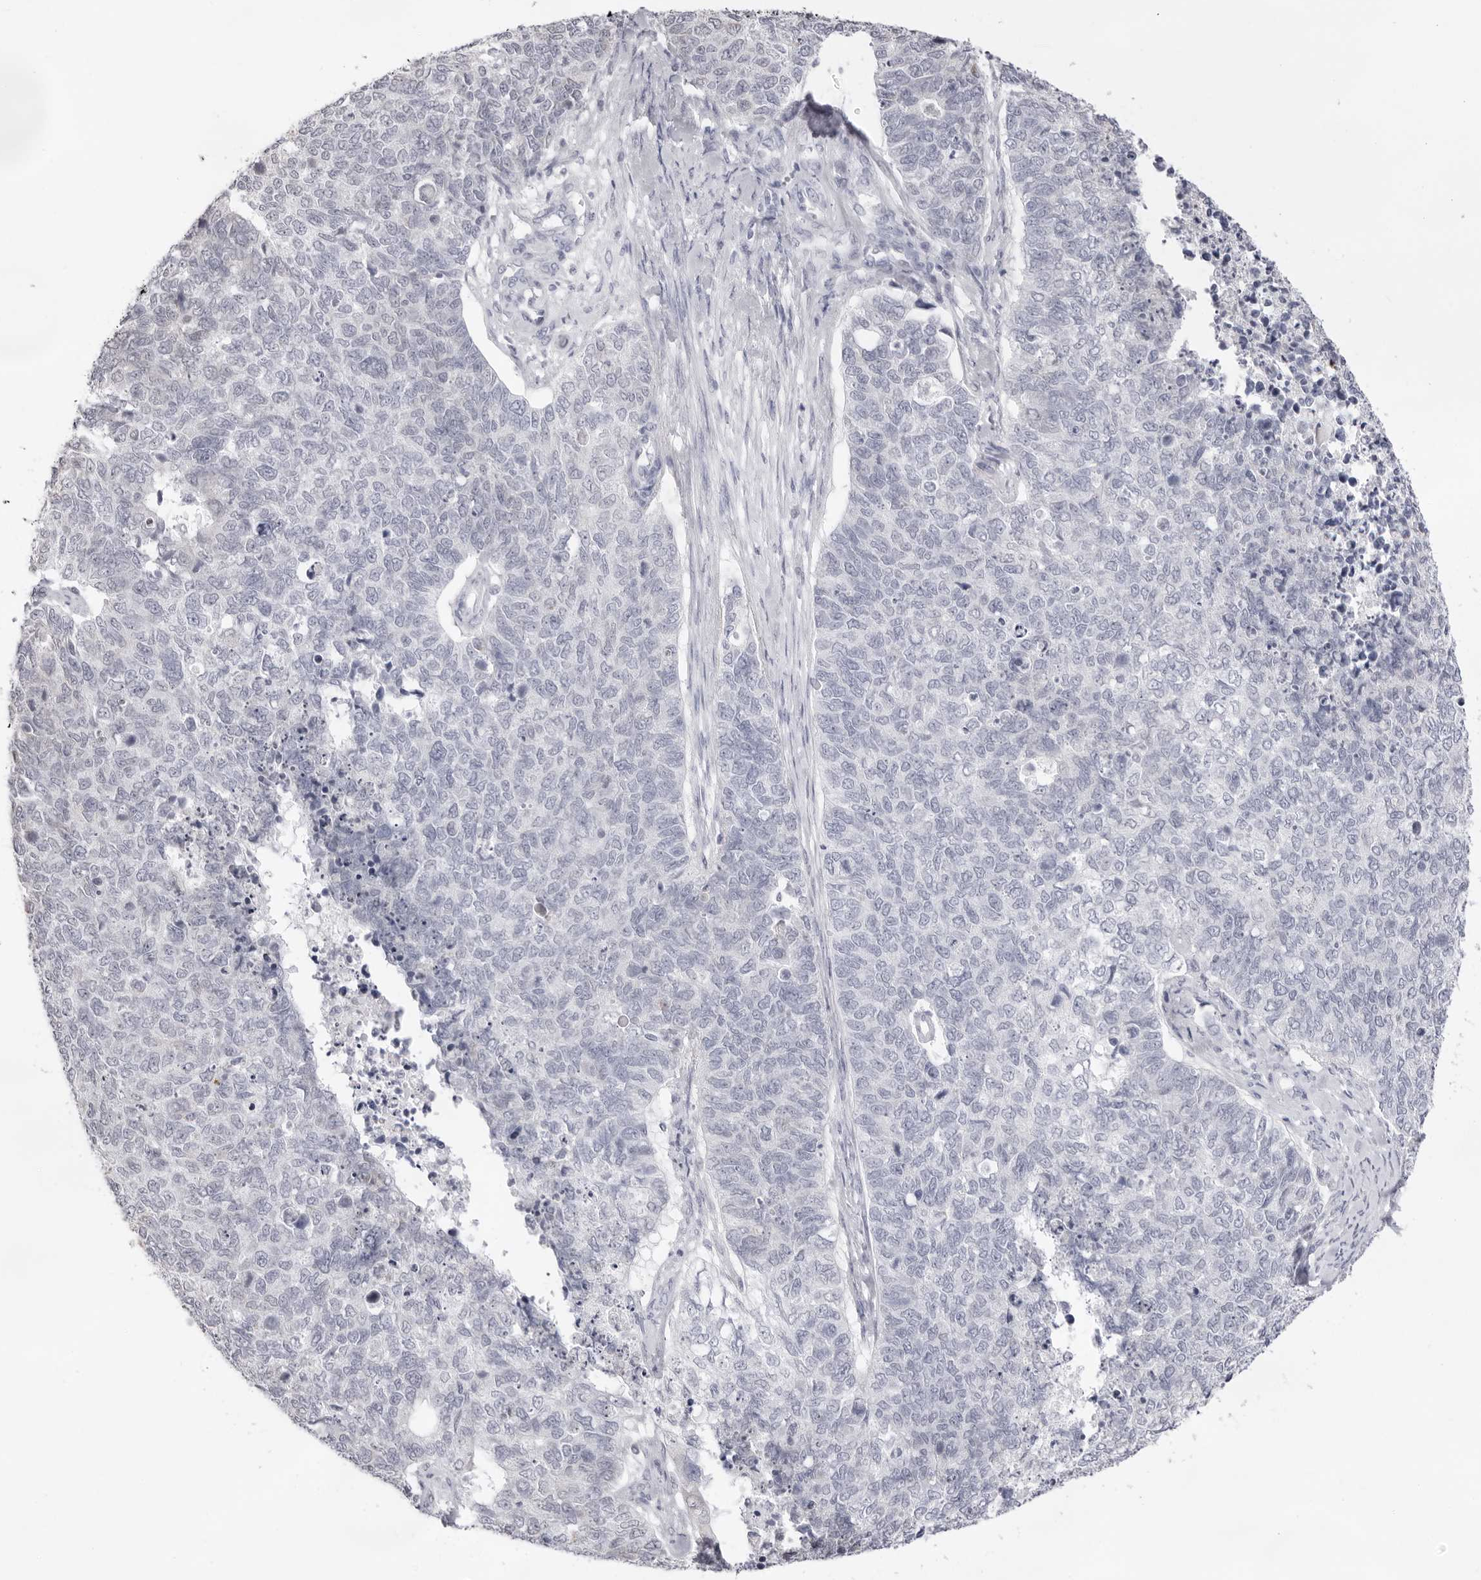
{"staining": {"intensity": "negative", "quantity": "none", "location": "none"}, "tissue": "cervical cancer", "cell_type": "Tumor cells", "image_type": "cancer", "snomed": [{"axis": "morphology", "description": "Squamous cell carcinoma, NOS"}, {"axis": "topography", "description": "Cervix"}], "caption": "IHC micrograph of human cervical cancer (squamous cell carcinoma) stained for a protein (brown), which shows no positivity in tumor cells.", "gene": "FDPS", "patient": {"sex": "female", "age": 63}}